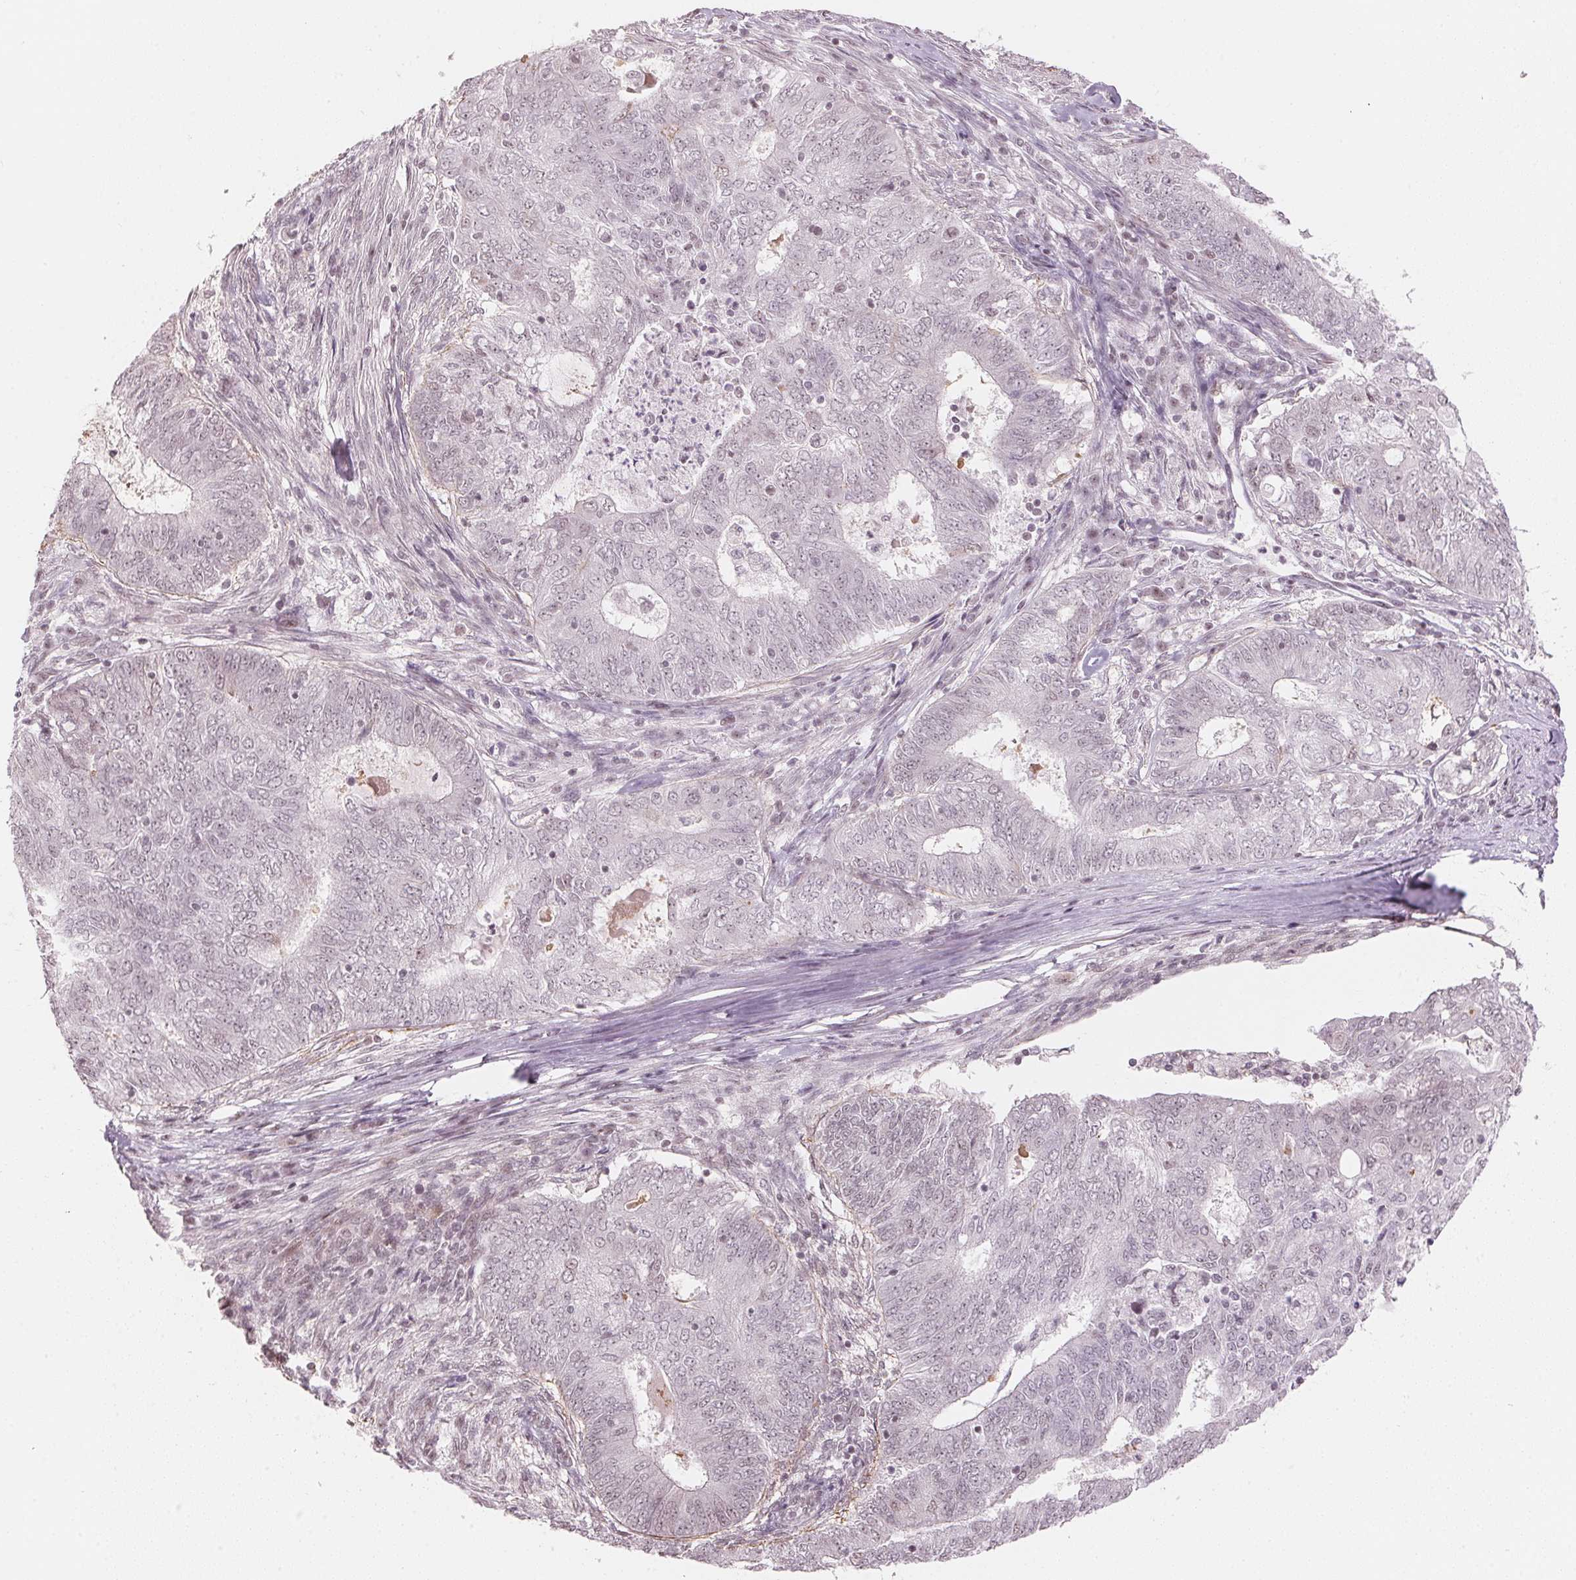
{"staining": {"intensity": "weak", "quantity": "<25%", "location": "nuclear"}, "tissue": "endometrial cancer", "cell_type": "Tumor cells", "image_type": "cancer", "snomed": [{"axis": "morphology", "description": "Adenocarcinoma, NOS"}, {"axis": "topography", "description": "Endometrium"}], "caption": "Image shows no significant protein expression in tumor cells of endometrial cancer (adenocarcinoma).", "gene": "KAT6A", "patient": {"sex": "female", "age": 62}}